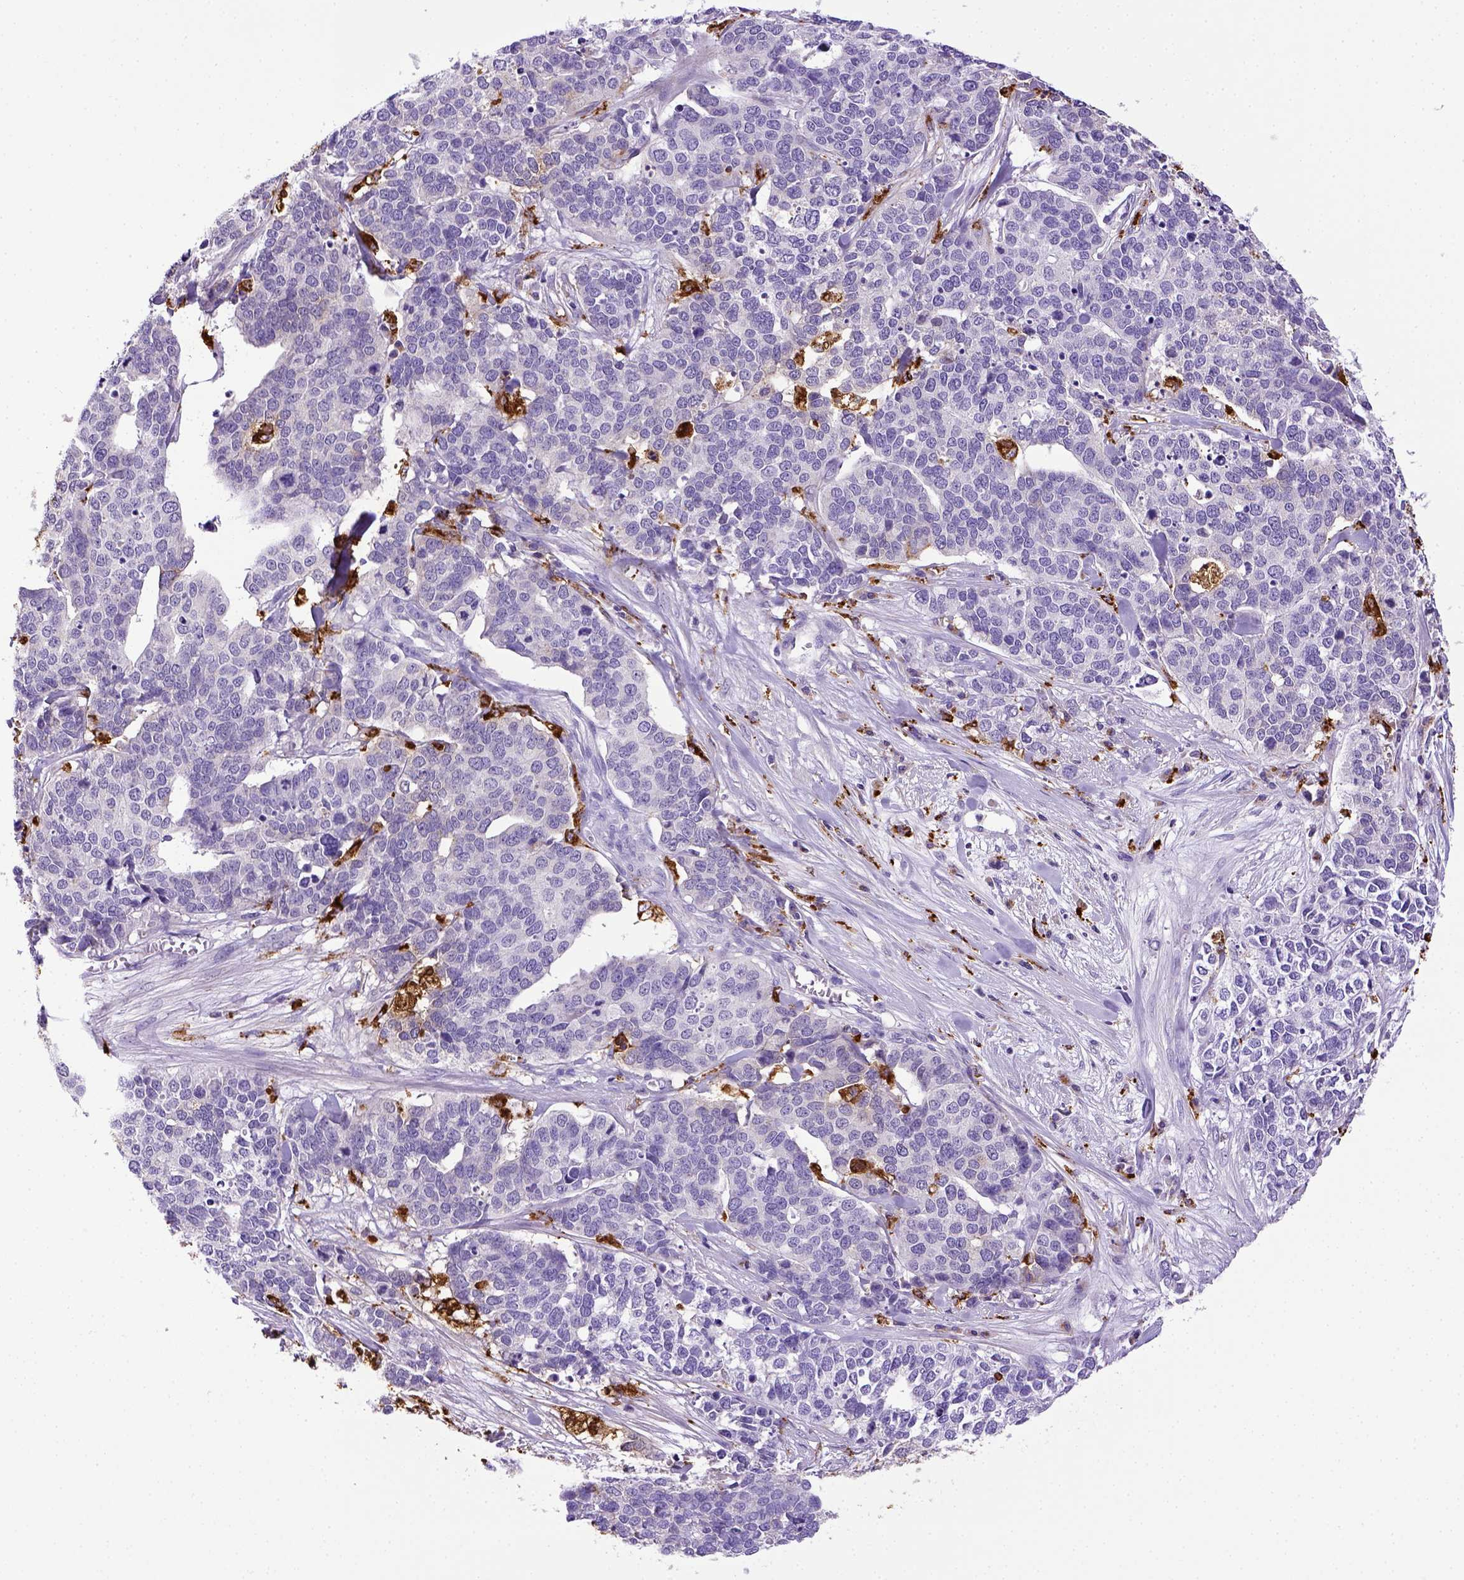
{"staining": {"intensity": "negative", "quantity": "none", "location": "none"}, "tissue": "ovarian cancer", "cell_type": "Tumor cells", "image_type": "cancer", "snomed": [{"axis": "morphology", "description": "Carcinoma, endometroid"}, {"axis": "topography", "description": "Ovary"}], "caption": "Tumor cells are negative for brown protein staining in ovarian endometroid carcinoma. The staining is performed using DAB brown chromogen with nuclei counter-stained in using hematoxylin.", "gene": "CD68", "patient": {"sex": "female", "age": 65}}